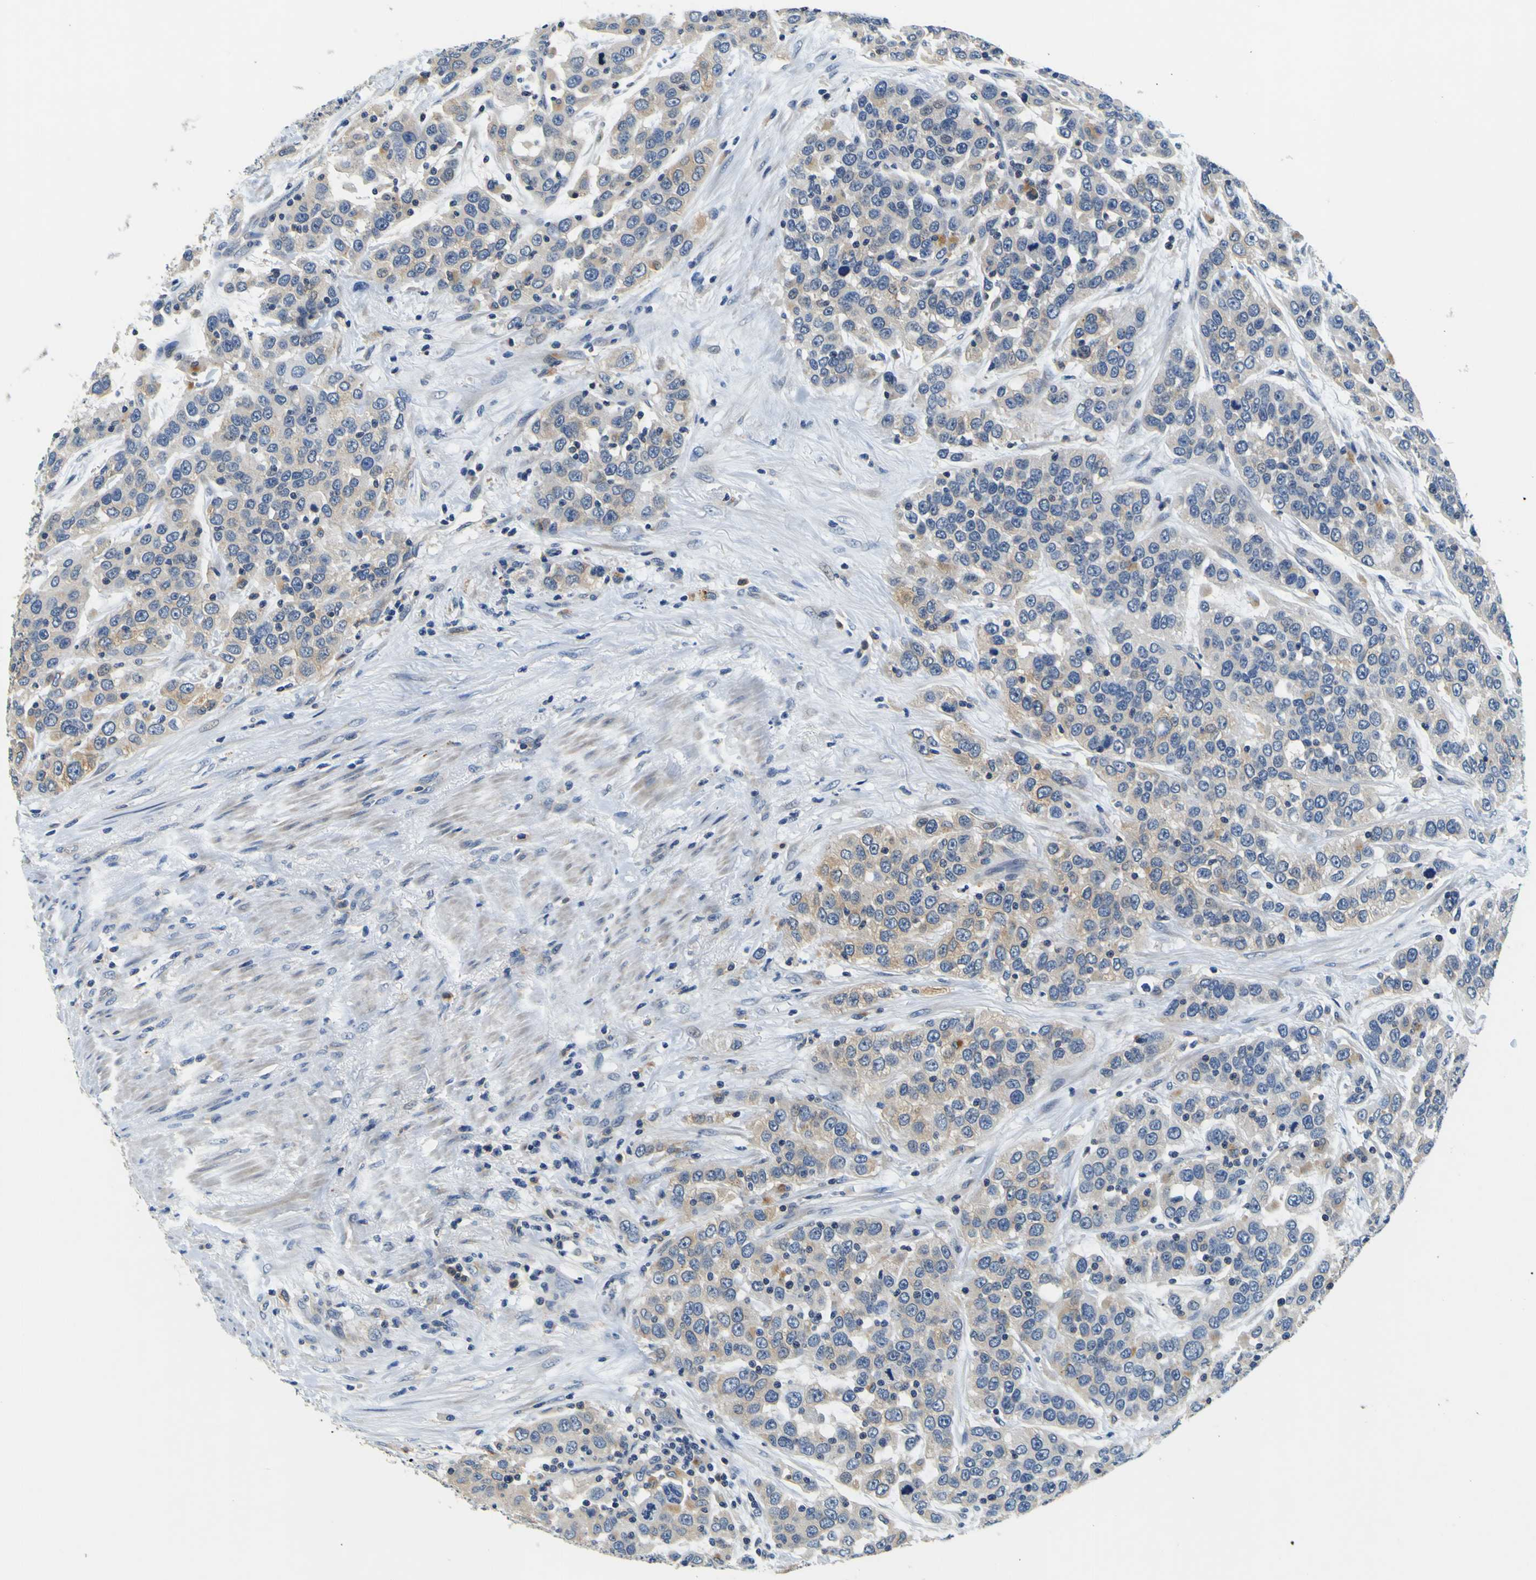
{"staining": {"intensity": "weak", "quantity": ">75%", "location": "cytoplasmic/membranous"}, "tissue": "urothelial cancer", "cell_type": "Tumor cells", "image_type": "cancer", "snomed": [{"axis": "morphology", "description": "Urothelial carcinoma, High grade"}, {"axis": "topography", "description": "Urinary bladder"}], "caption": "Immunohistochemistry image of human high-grade urothelial carcinoma stained for a protein (brown), which exhibits low levels of weak cytoplasmic/membranous expression in about >75% of tumor cells.", "gene": "TNIK", "patient": {"sex": "female", "age": 80}}